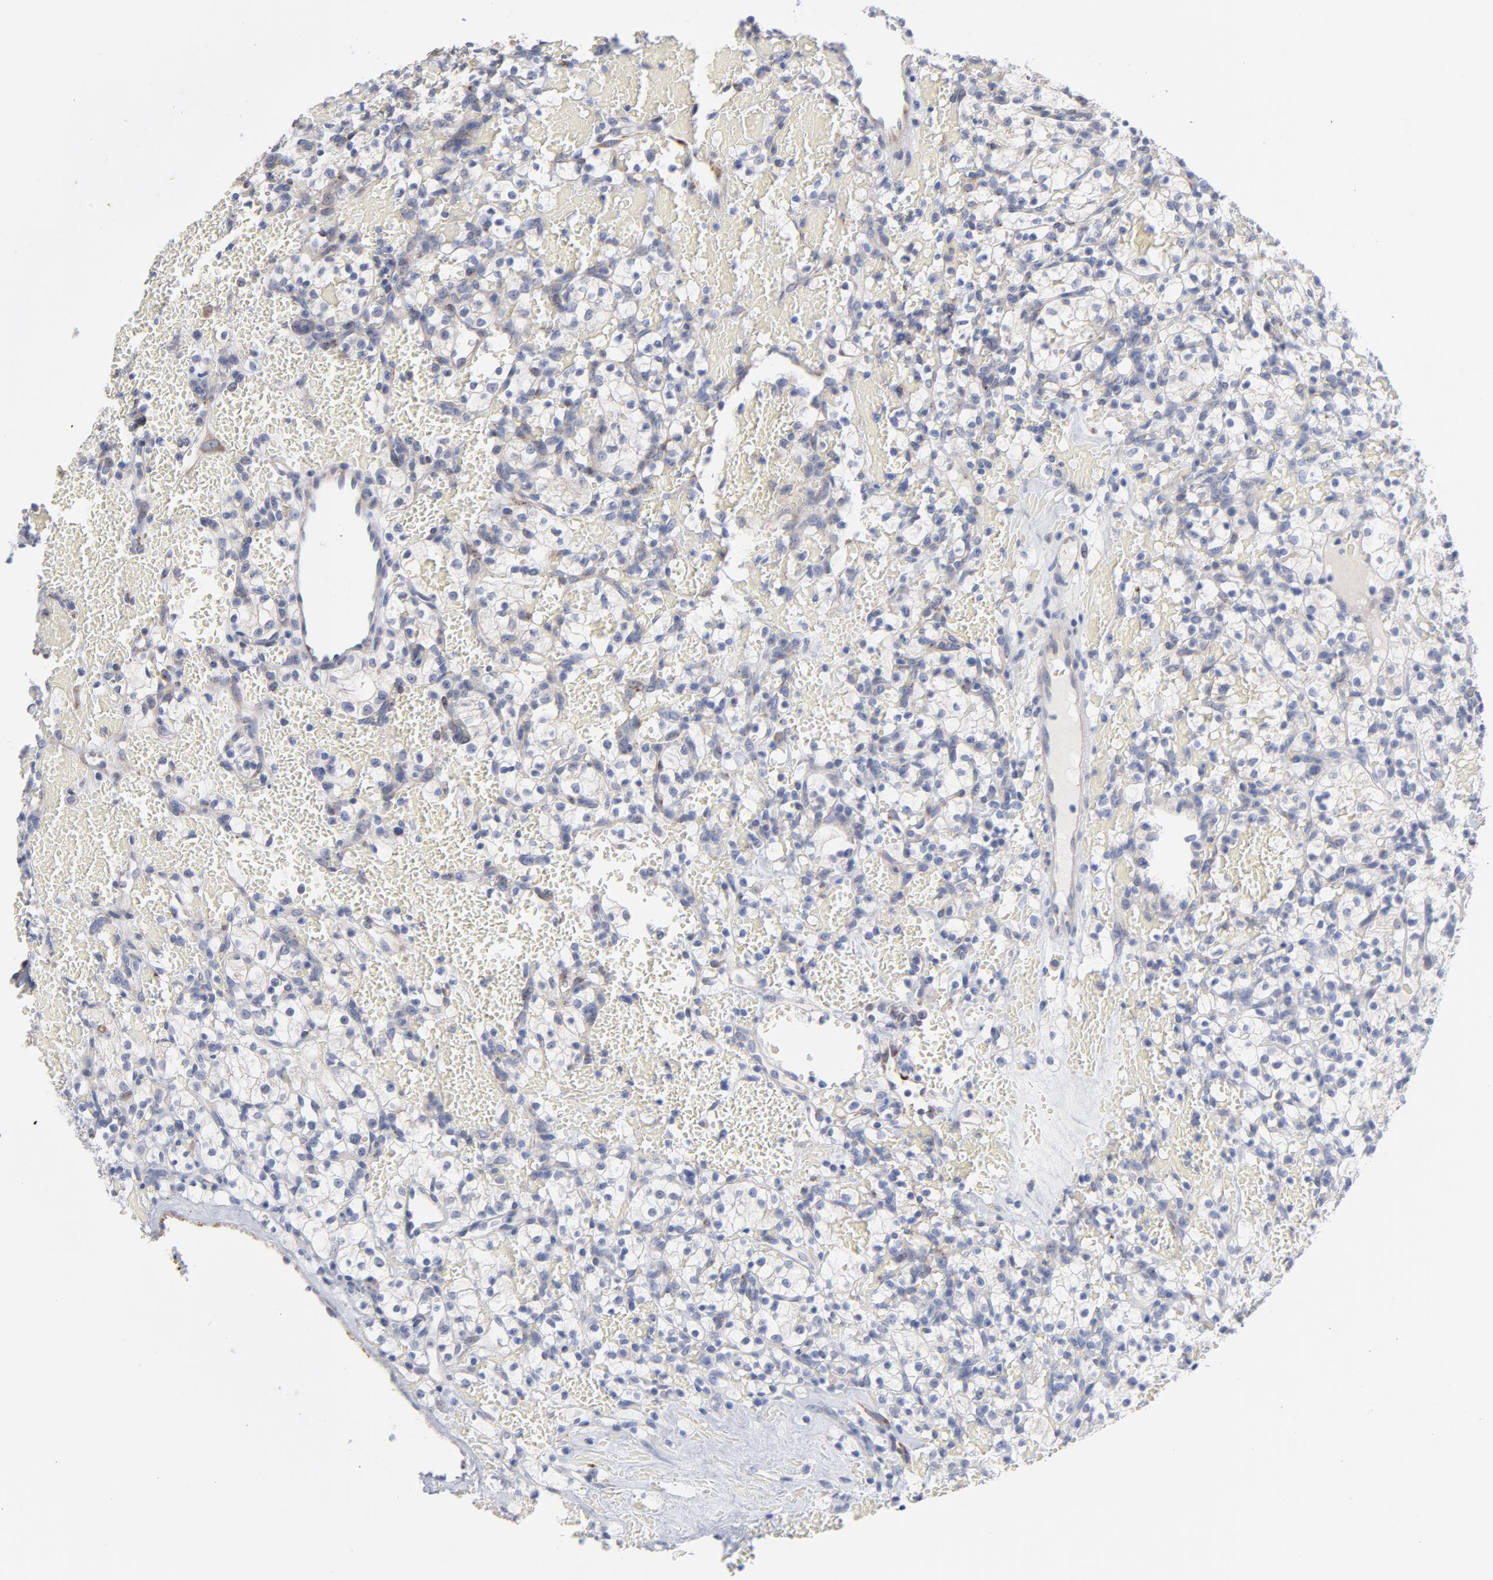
{"staining": {"intensity": "weak", "quantity": "<25%", "location": "cytoplasmic/membranous"}, "tissue": "renal cancer", "cell_type": "Tumor cells", "image_type": "cancer", "snomed": [{"axis": "morphology", "description": "Adenocarcinoma, NOS"}, {"axis": "topography", "description": "Kidney"}], "caption": "Renal cancer was stained to show a protein in brown. There is no significant staining in tumor cells. (DAB IHC, high magnification).", "gene": "CPE", "patient": {"sex": "female", "age": 60}}